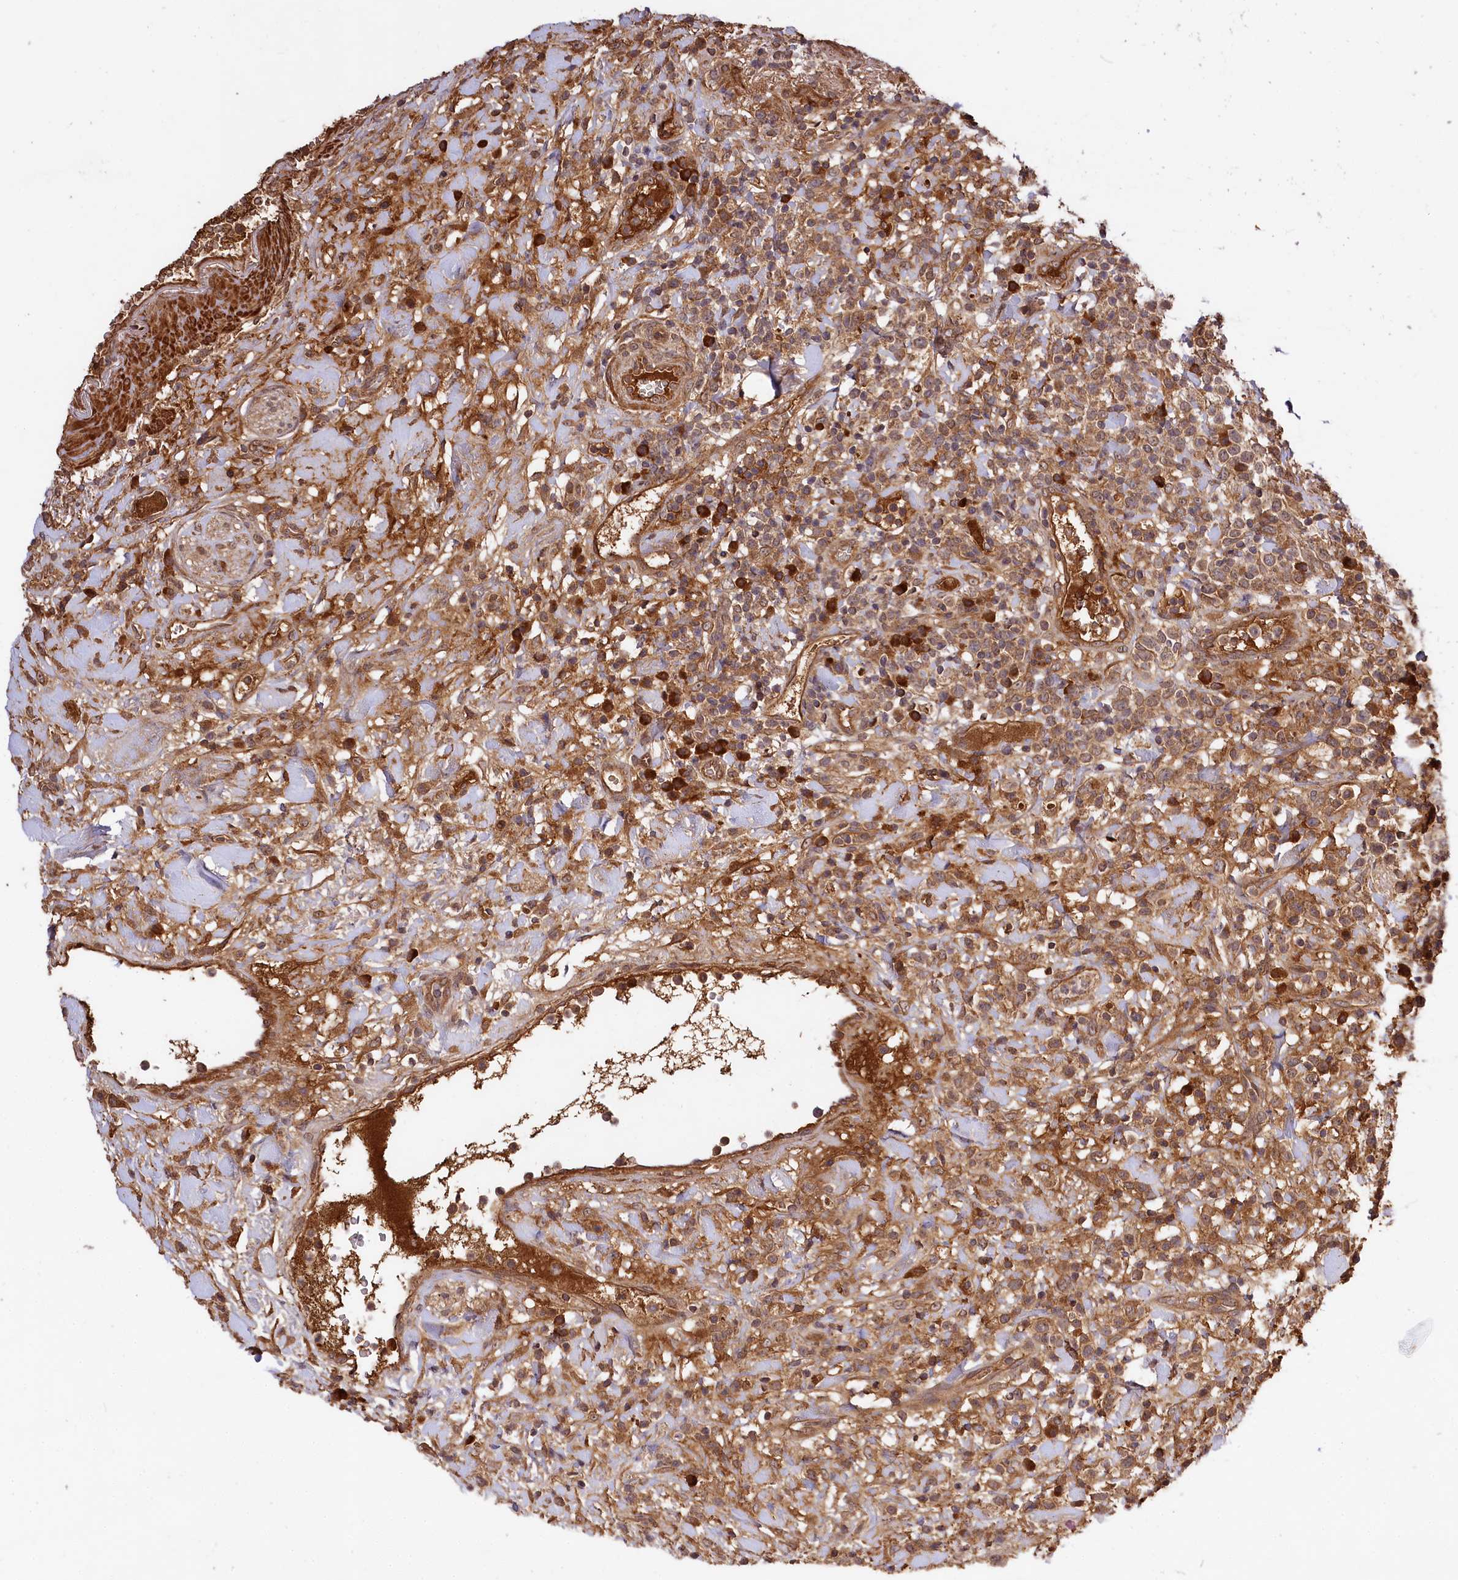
{"staining": {"intensity": "moderate", "quantity": ">75%", "location": "cytoplasmic/membranous"}, "tissue": "lymphoma", "cell_type": "Tumor cells", "image_type": "cancer", "snomed": [{"axis": "morphology", "description": "Malignant lymphoma, non-Hodgkin's type, High grade"}, {"axis": "topography", "description": "Colon"}], "caption": "IHC of human high-grade malignant lymphoma, non-Hodgkin's type exhibits medium levels of moderate cytoplasmic/membranous positivity in approximately >75% of tumor cells.", "gene": "MCF2L2", "patient": {"sex": "female", "age": 53}}